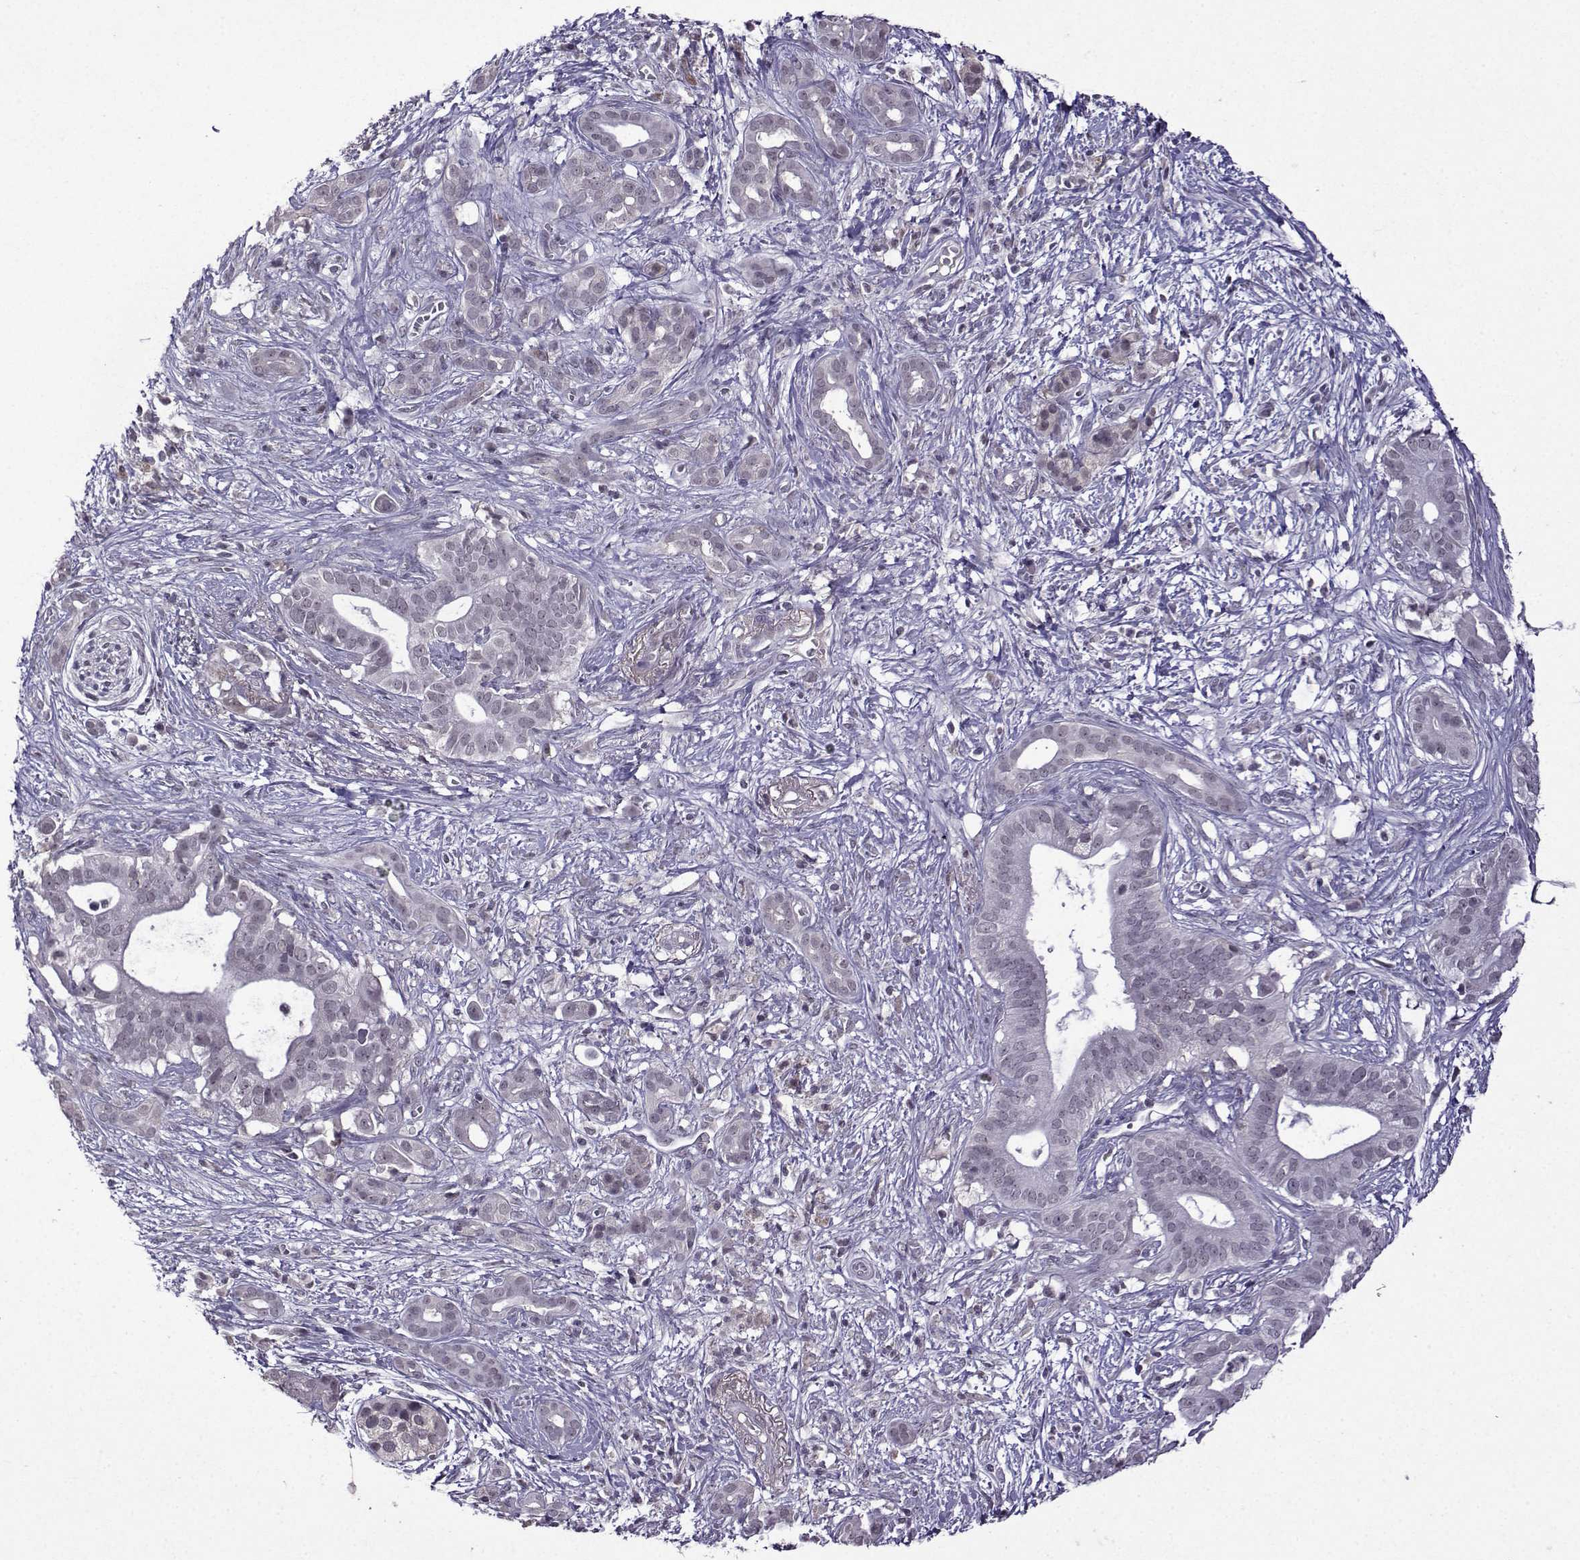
{"staining": {"intensity": "weak", "quantity": "<25%", "location": "cytoplasmic/membranous"}, "tissue": "pancreatic cancer", "cell_type": "Tumor cells", "image_type": "cancer", "snomed": [{"axis": "morphology", "description": "Adenocarcinoma, NOS"}, {"axis": "topography", "description": "Pancreas"}], "caption": "Tumor cells are negative for brown protein staining in pancreatic cancer (adenocarcinoma).", "gene": "CCL28", "patient": {"sex": "male", "age": 61}}